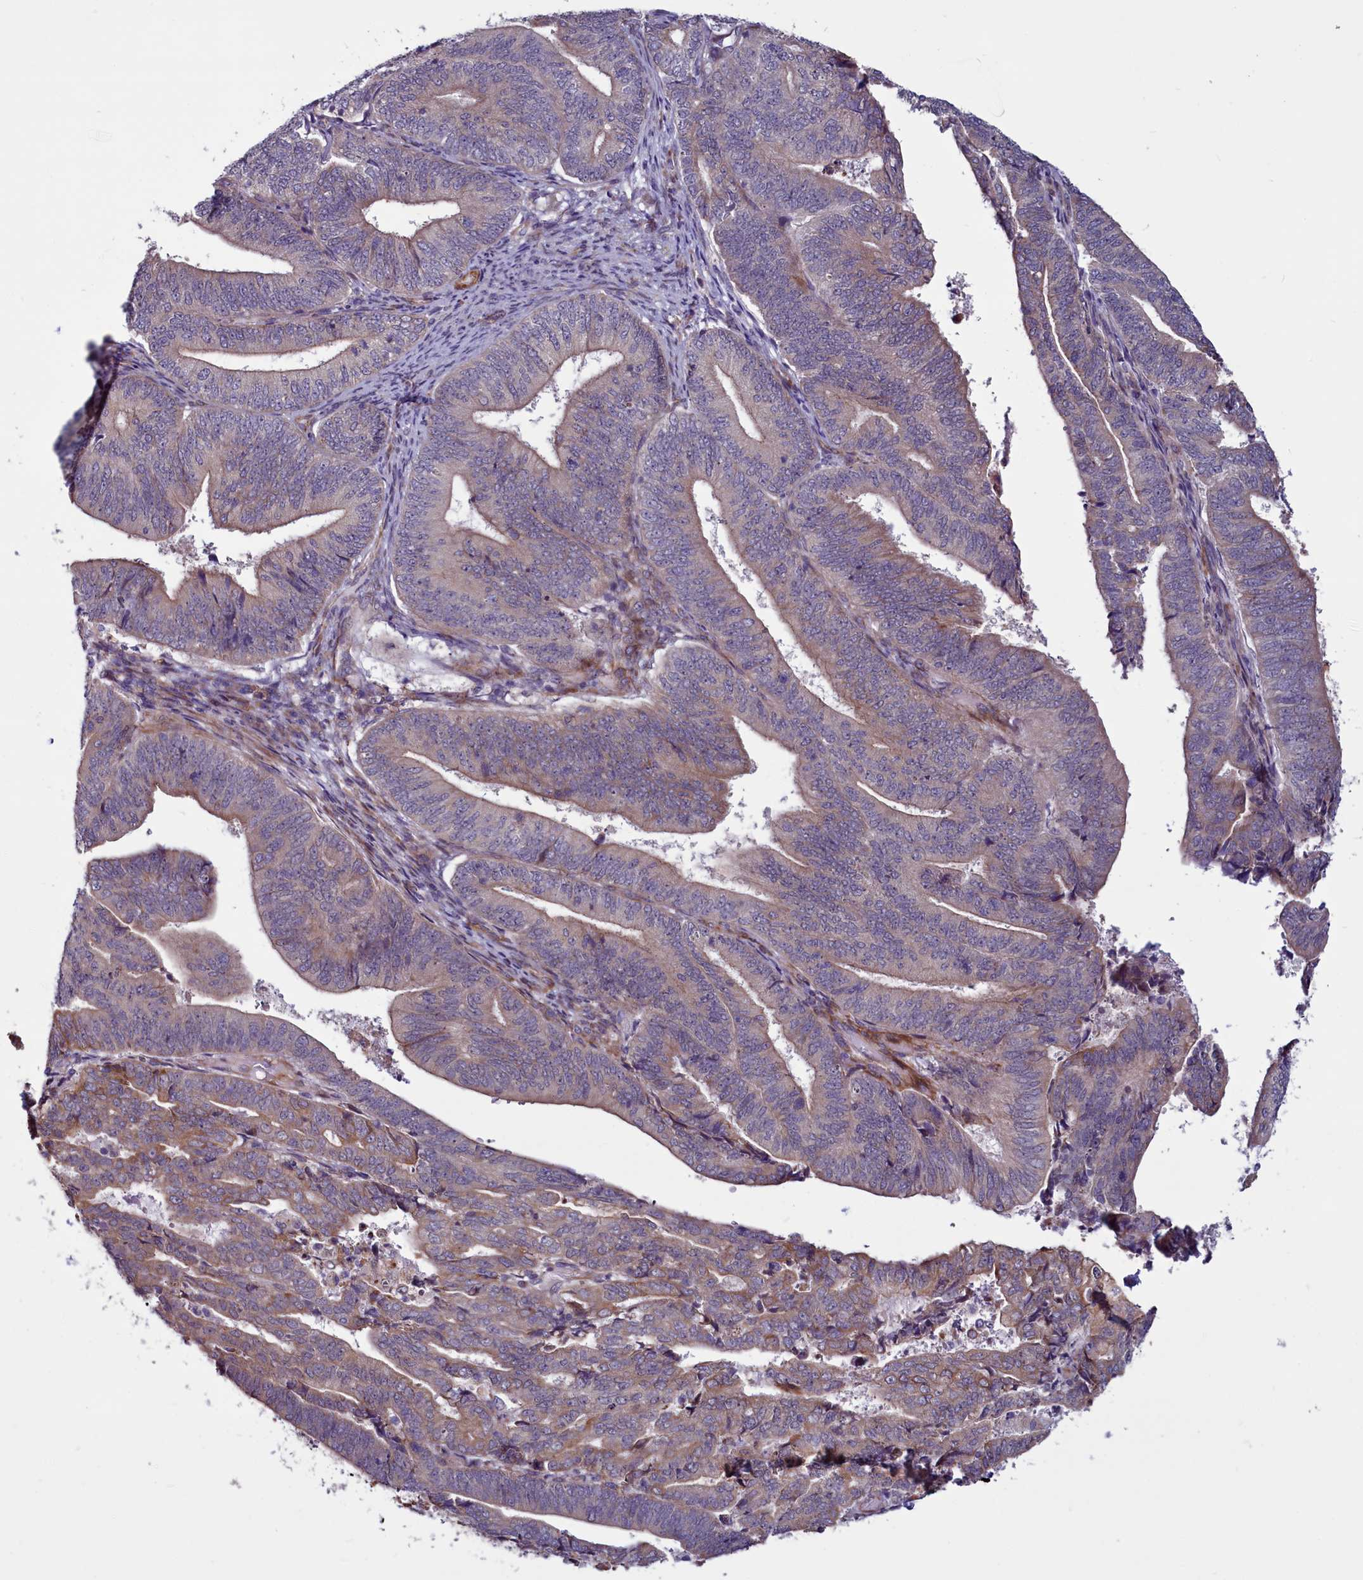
{"staining": {"intensity": "weak", "quantity": "25%-75%", "location": "cytoplasmic/membranous"}, "tissue": "endometrial cancer", "cell_type": "Tumor cells", "image_type": "cancer", "snomed": [{"axis": "morphology", "description": "Adenocarcinoma, NOS"}, {"axis": "topography", "description": "Endometrium"}], "caption": "Human endometrial adenocarcinoma stained with a brown dye demonstrates weak cytoplasmic/membranous positive positivity in approximately 25%-75% of tumor cells.", "gene": "MCRIP1", "patient": {"sex": "female", "age": 70}}